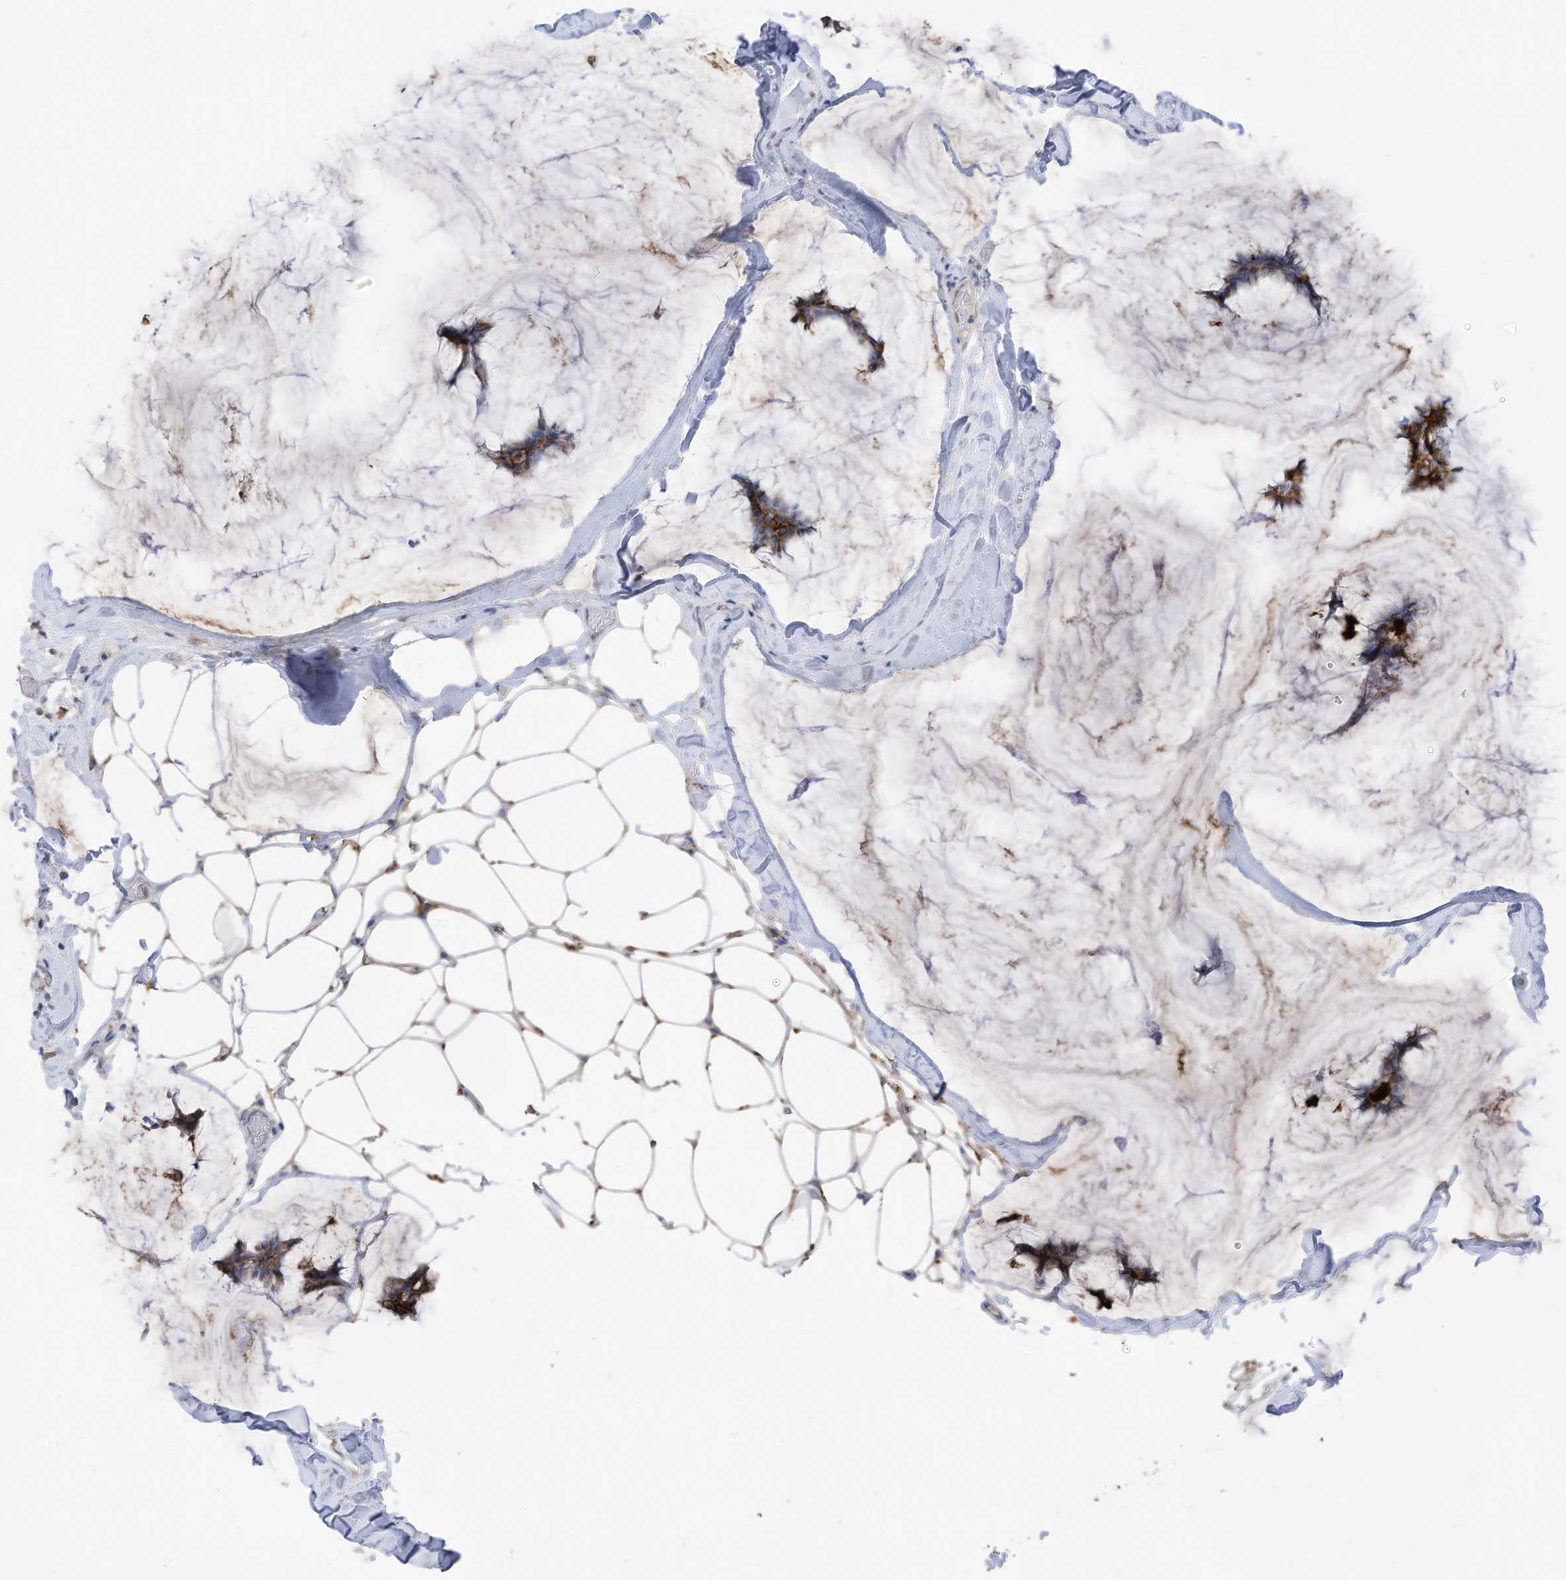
{"staining": {"intensity": "moderate", "quantity": "25%-75%", "location": "cytoplasmic/membranous"}, "tissue": "breast cancer", "cell_type": "Tumor cells", "image_type": "cancer", "snomed": [{"axis": "morphology", "description": "Duct carcinoma"}, {"axis": "topography", "description": "Breast"}], "caption": "Tumor cells display moderate cytoplasmic/membranous expression in about 25%-75% of cells in invasive ductal carcinoma (breast). The staining was performed using DAB, with brown indicating positive protein expression. Nuclei are stained blue with hematoxylin.", "gene": "SLC1A5", "patient": {"sex": "female", "age": 93}}